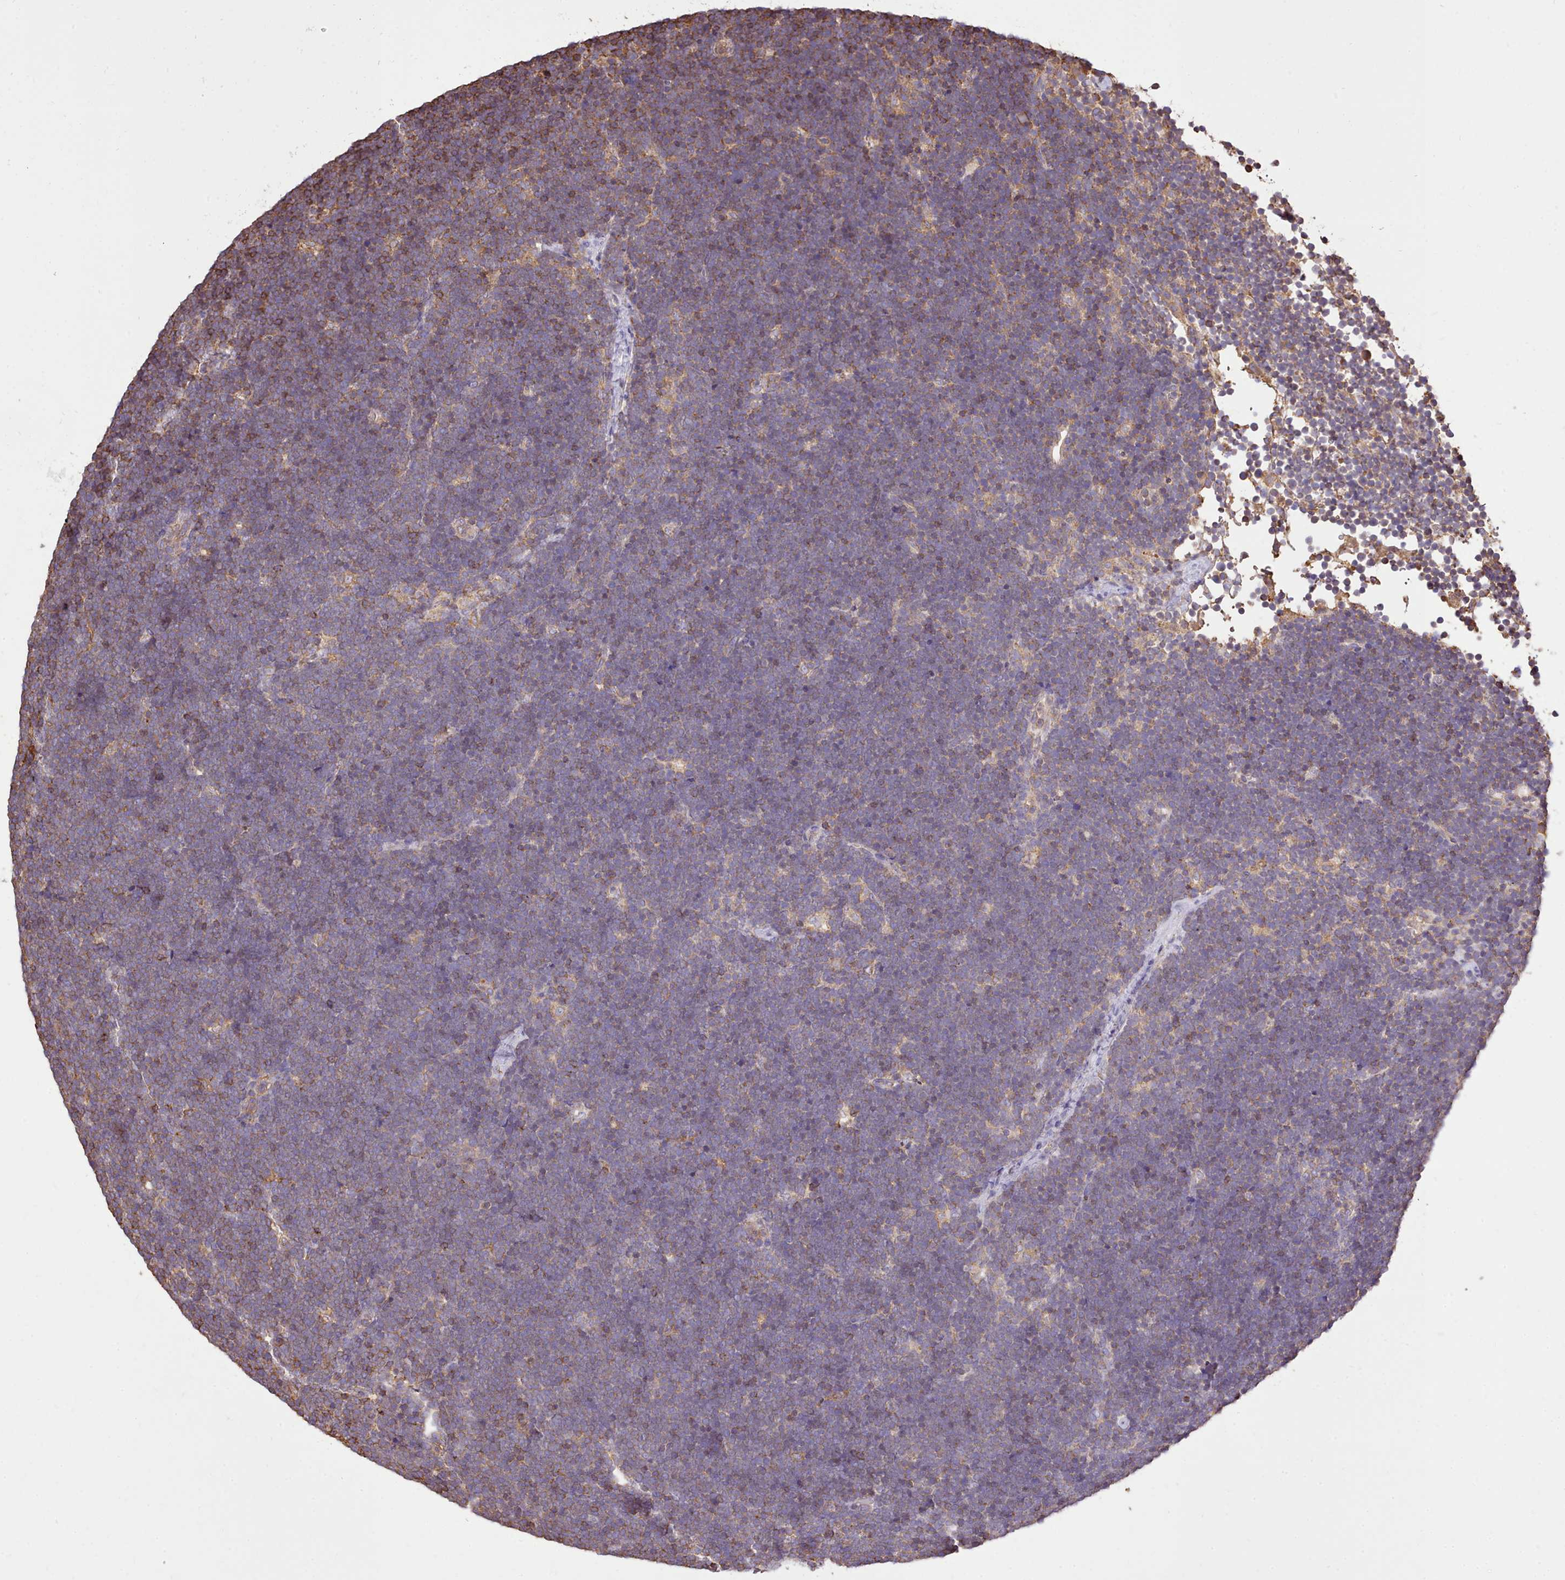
{"staining": {"intensity": "moderate", "quantity": "25%-75%", "location": "cytoplasmic/membranous"}, "tissue": "lymphoma", "cell_type": "Tumor cells", "image_type": "cancer", "snomed": [{"axis": "morphology", "description": "Malignant lymphoma, non-Hodgkin's type, High grade"}, {"axis": "topography", "description": "Lymph node"}], "caption": "About 25%-75% of tumor cells in human malignant lymphoma, non-Hodgkin's type (high-grade) exhibit moderate cytoplasmic/membranous protein staining as visualized by brown immunohistochemical staining.", "gene": "CAPZA1", "patient": {"sex": "male", "age": 13}}